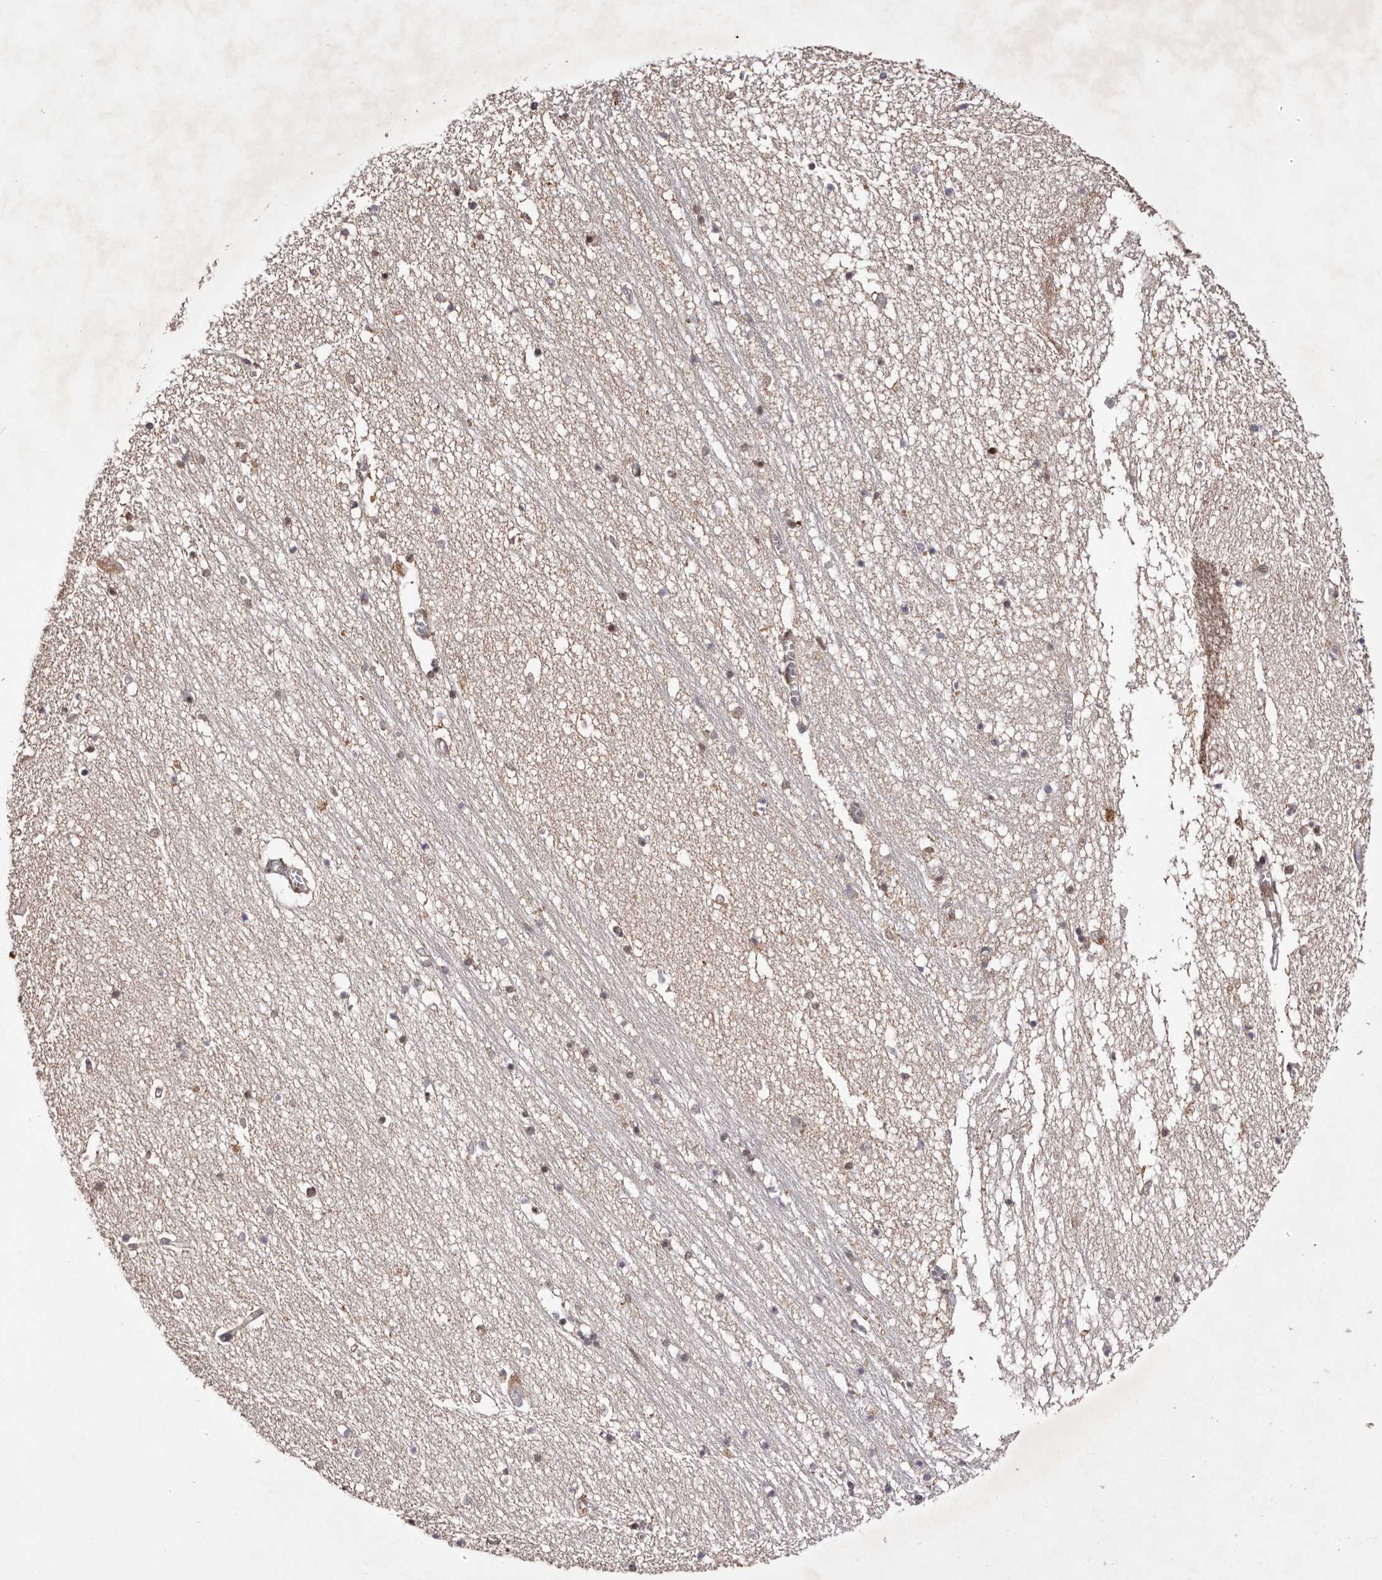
{"staining": {"intensity": "weak", "quantity": "25%-75%", "location": "cytoplasmic/membranous"}, "tissue": "hippocampus", "cell_type": "Glial cells", "image_type": "normal", "snomed": [{"axis": "morphology", "description": "Normal tissue, NOS"}, {"axis": "topography", "description": "Hippocampus"}], "caption": "Normal hippocampus was stained to show a protein in brown. There is low levels of weak cytoplasmic/membranous staining in about 25%-75% of glial cells.", "gene": "FBXO5", "patient": {"sex": "male", "age": 70}}